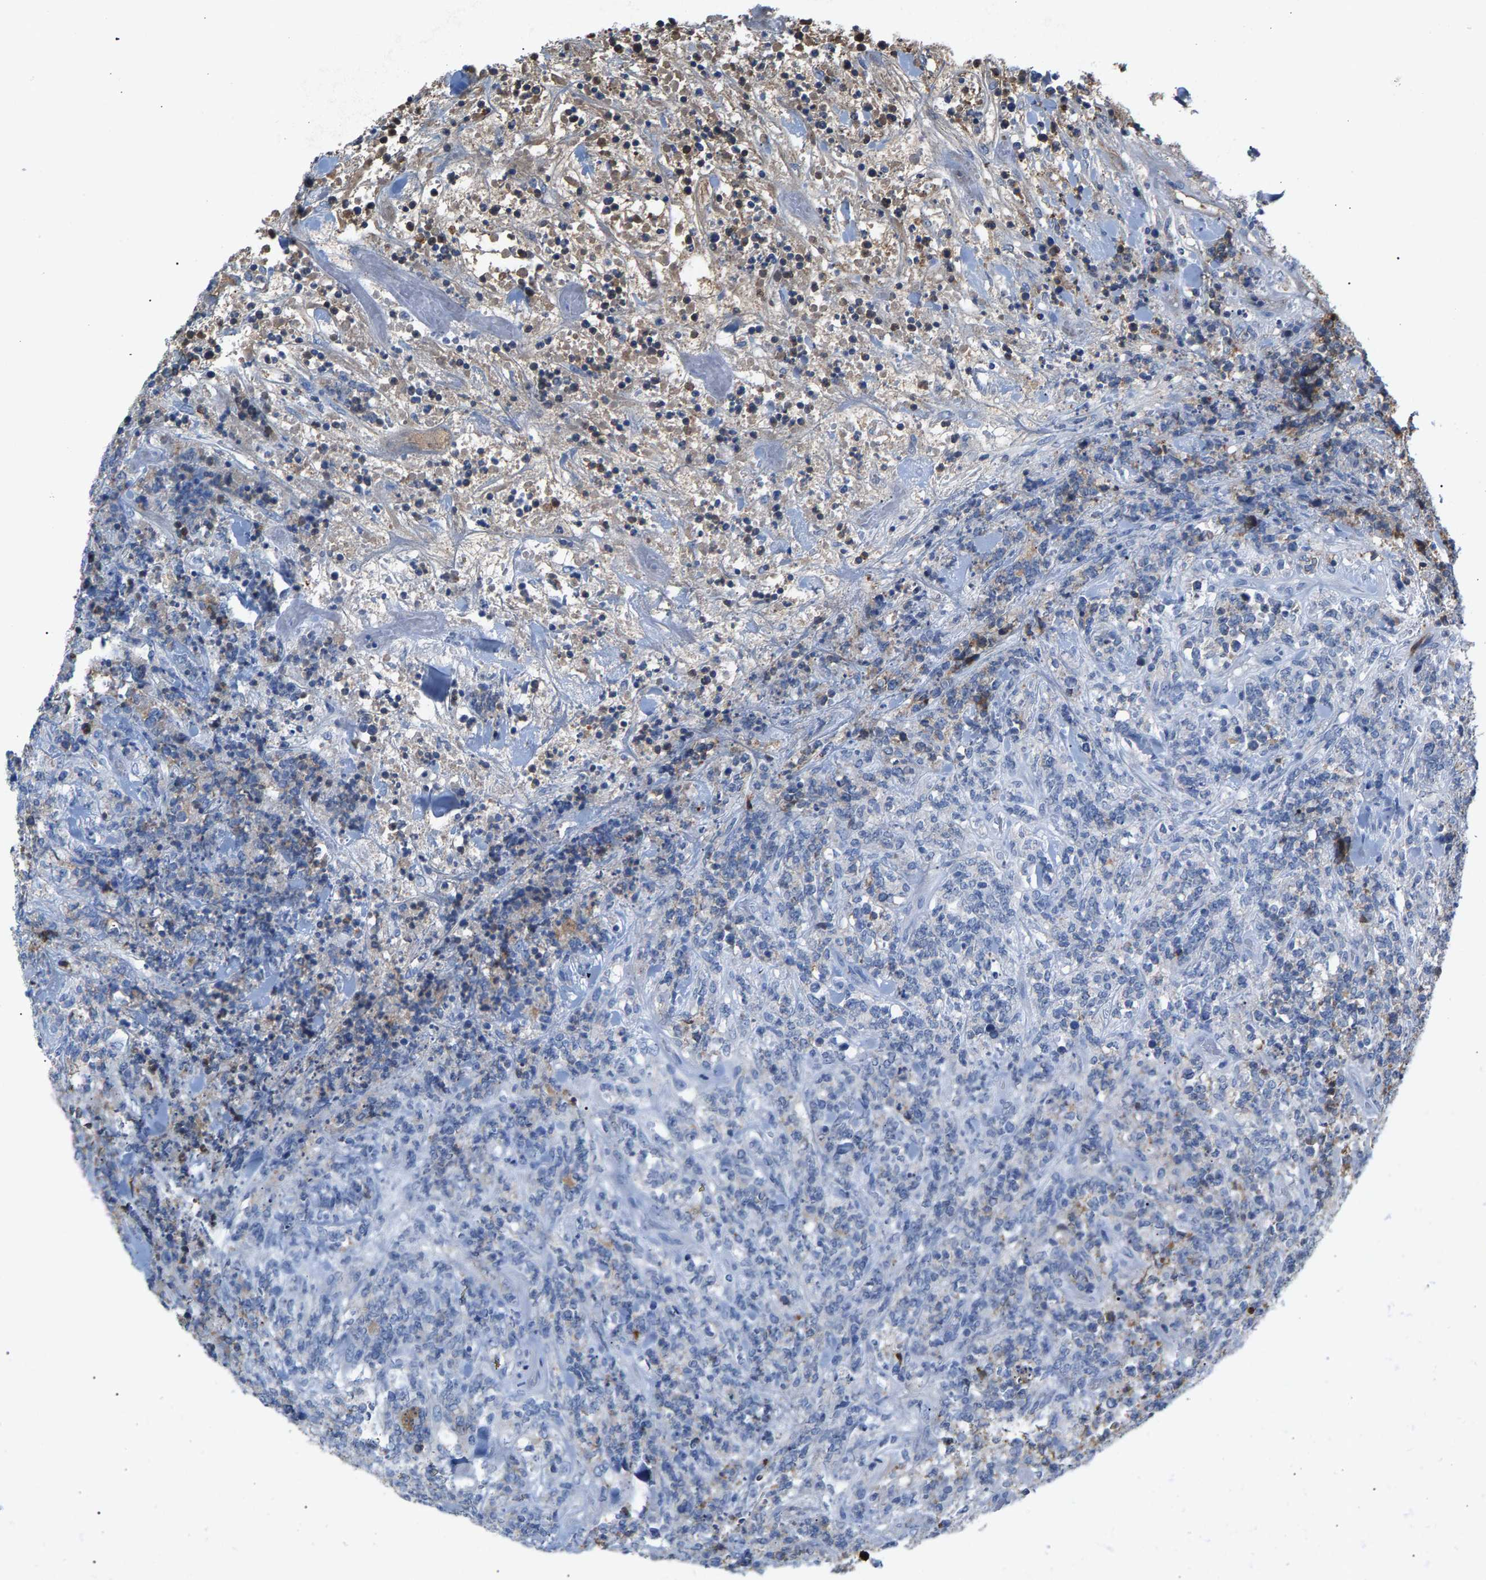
{"staining": {"intensity": "negative", "quantity": "none", "location": "none"}, "tissue": "lymphoma", "cell_type": "Tumor cells", "image_type": "cancer", "snomed": [{"axis": "morphology", "description": "Malignant lymphoma, non-Hodgkin's type, High grade"}, {"axis": "topography", "description": "Soft tissue"}], "caption": "Tumor cells are negative for brown protein staining in lymphoma.", "gene": "APOH", "patient": {"sex": "male", "age": 18}}